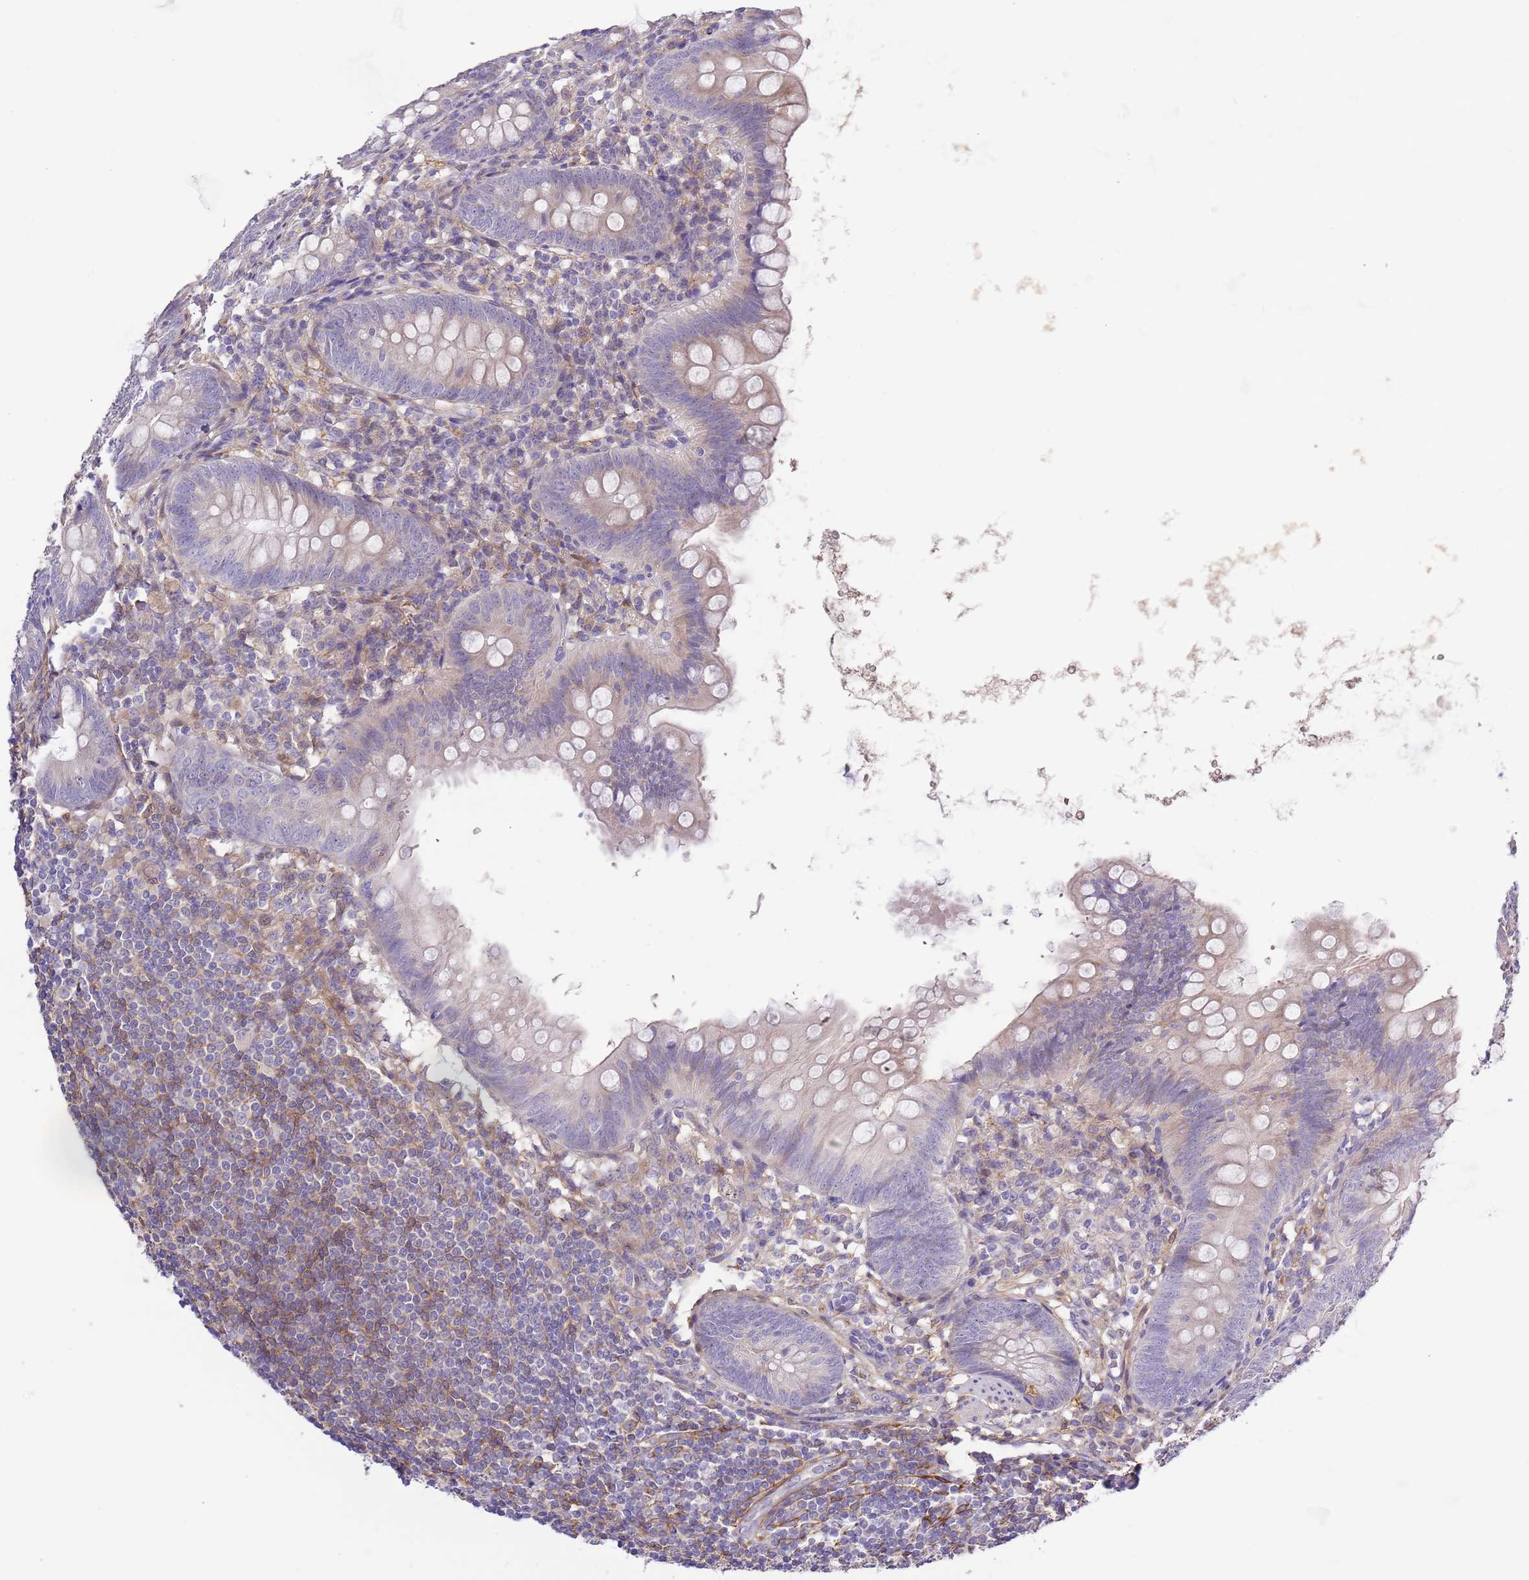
{"staining": {"intensity": "weak", "quantity": "<25%", "location": "cytoplasmic/membranous"}, "tissue": "appendix", "cell_type": "Glandular cells", "image_type": "normal", "snomed": [{"axis": "morphology", "description": "Normal tissue, NOS"}, {"axis": "topography", "description": "Appendix"}], "caption": "Immunohistochemical staining of normal appendix demonstrates no significant positivity in glandular cells.", "gene": "RFK", "patient": {"sex": "female", "age": 62}}